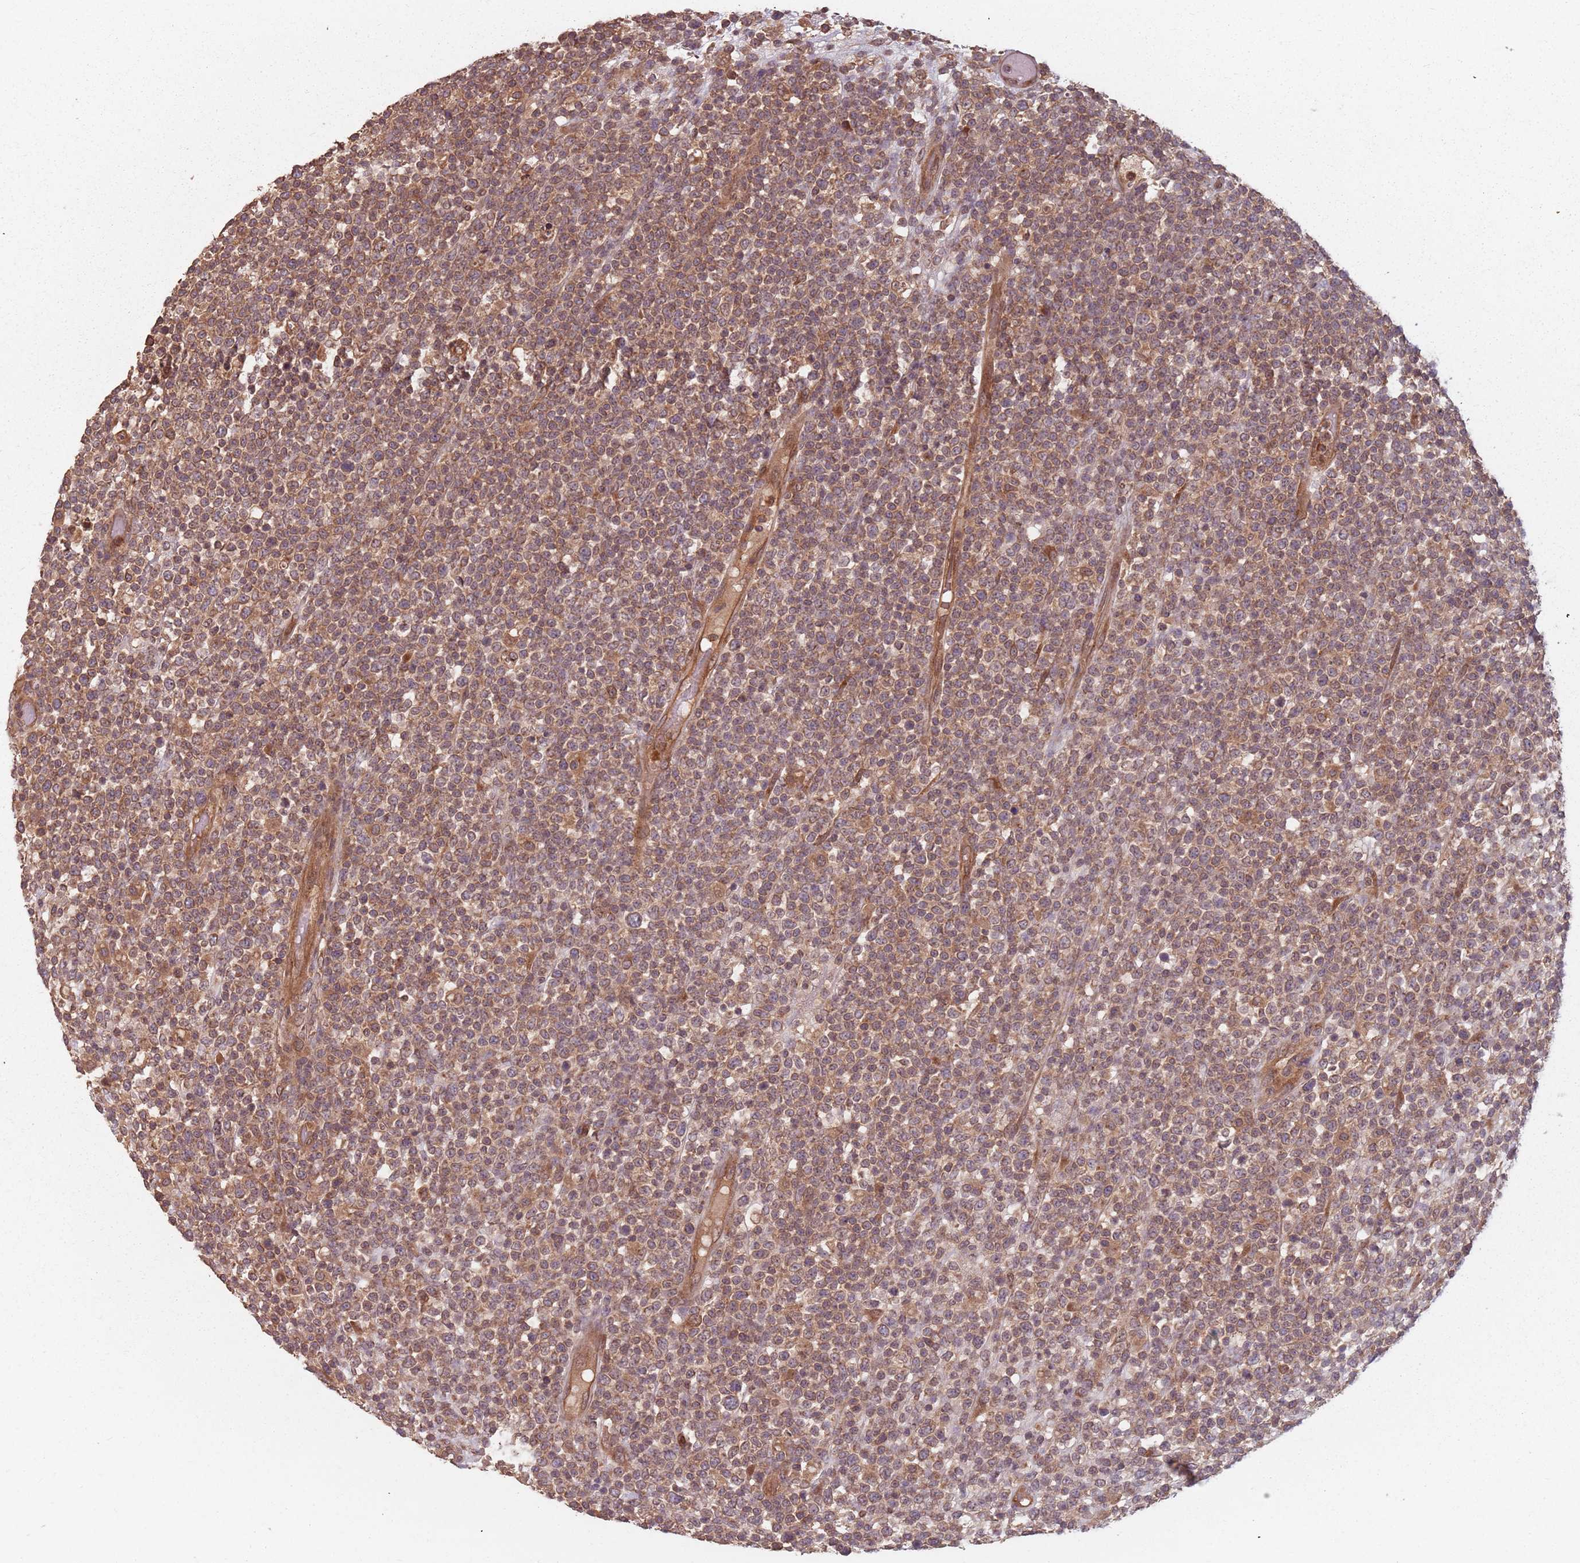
{"staining": {"intensity": "moderate", "quantity": ">75%", "location": "cytoplasmic/membranous"}, "tissue": "lymphoma", "cell_type": "Tumor cells", "image_type": "cancer", "snomed": [{"axis": "morphology", "description": "Malignant lymphoma, non-Hodgkin's type, High grade"}, {"axis": "topography", "description": "Colon"}], "caption": "Lymphoma stained with DAB (3,3'-diaminobenzidine) immunohistochemistry exhibits medium levels of moderate cytoplasmic/membranous expression in approximately >75% of tumor cells. (DAB IHC, brown staining for protein, blue staining for nuclei).", "gene": "C3orf14", "patient": {"sex": "female", "age": 53}}